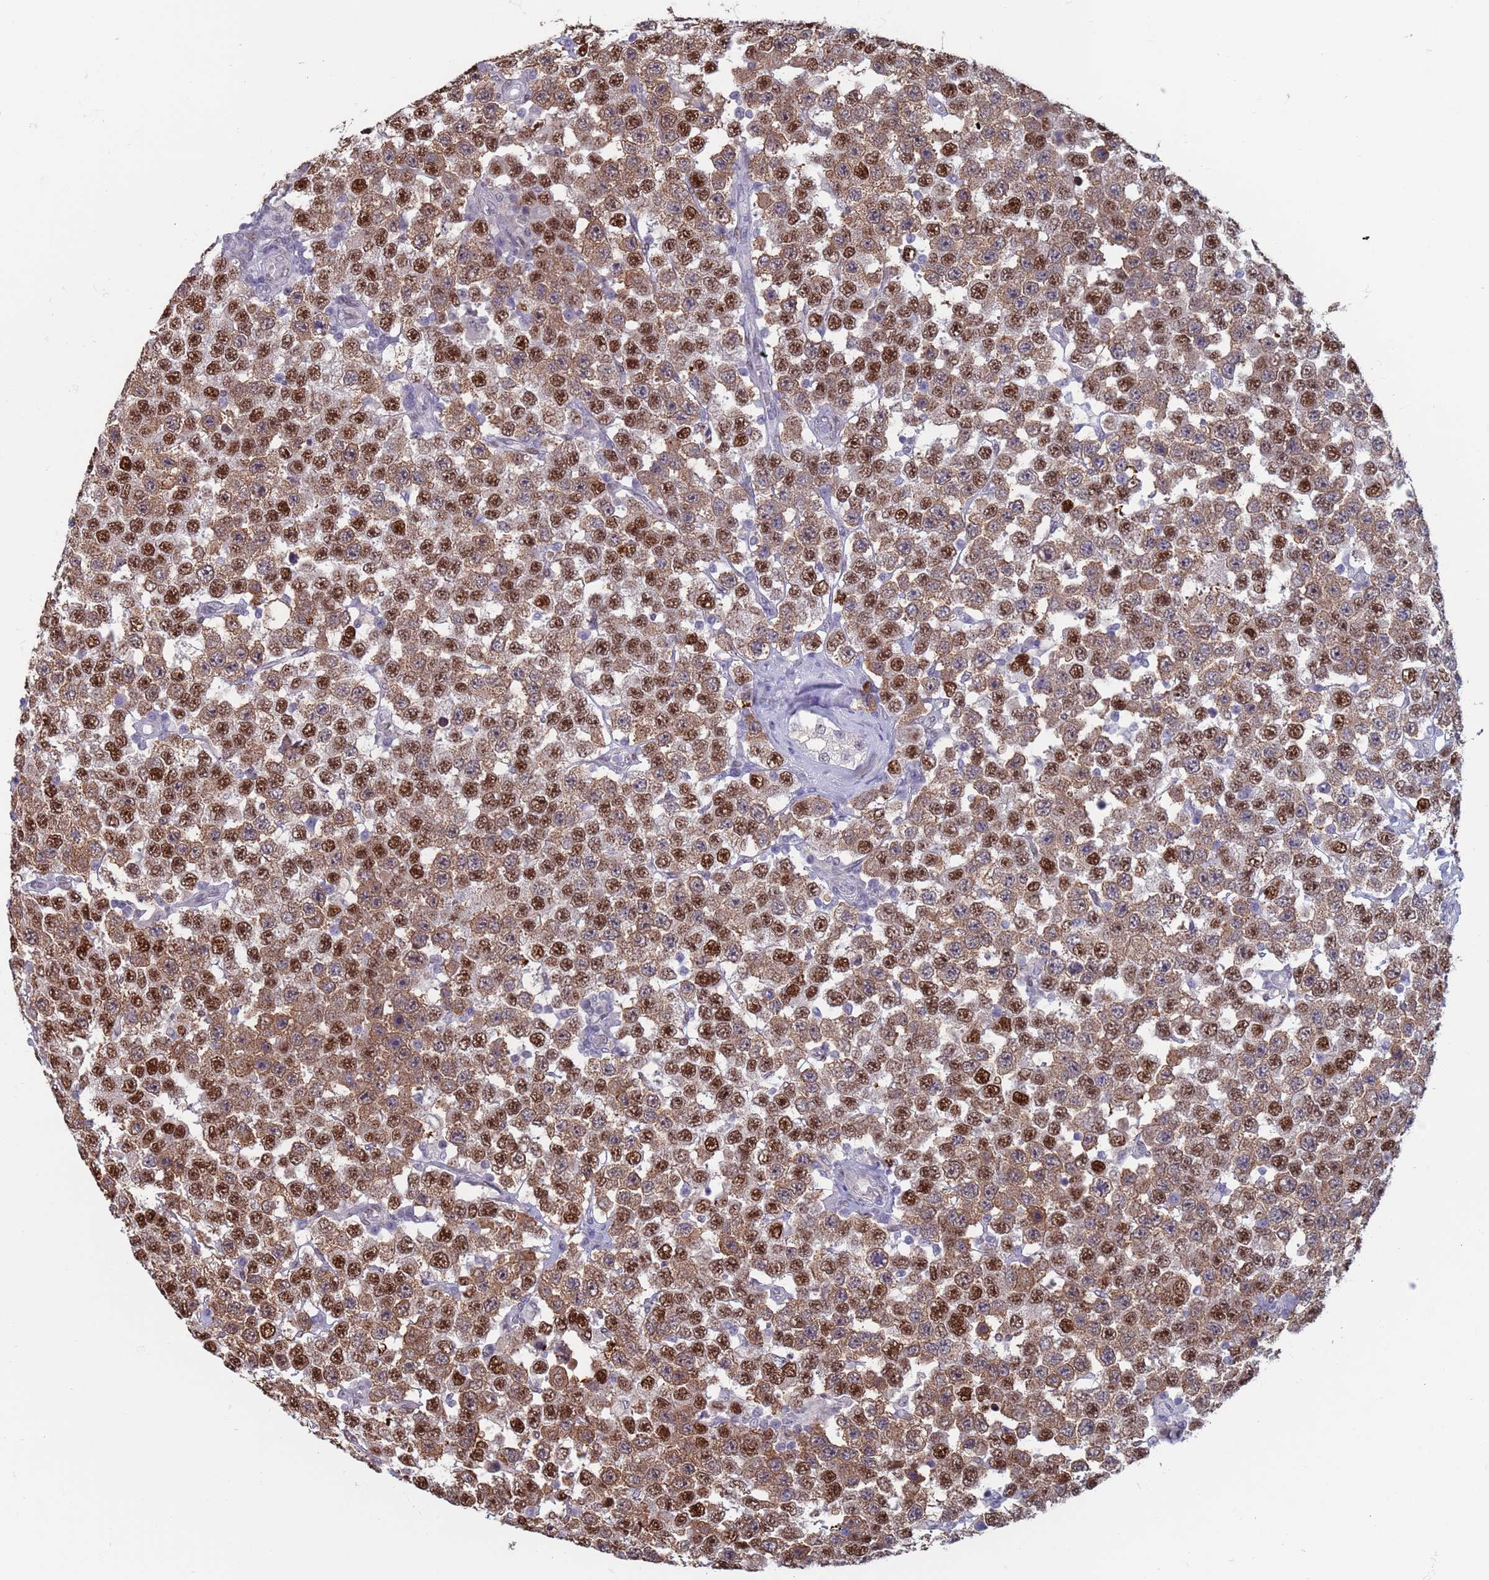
{"staining": {"intensity": "strong", "quantity": ">75%", "location": "nuclear"}, "tissue": "testis cancer", "cell_type": "Tumor cells", "image_type": "cancer", "snomed": [{"axis": "morphology", "description": "Seminoma, NOS"}, {"axis": "topography", "description": "Testis"}], "caption": "Testis seminoma stained with a protein marker demonstrates strong staining in tumor cells.", "gene": "SAE1", "patient": {"sex": "male", "age": 28}}